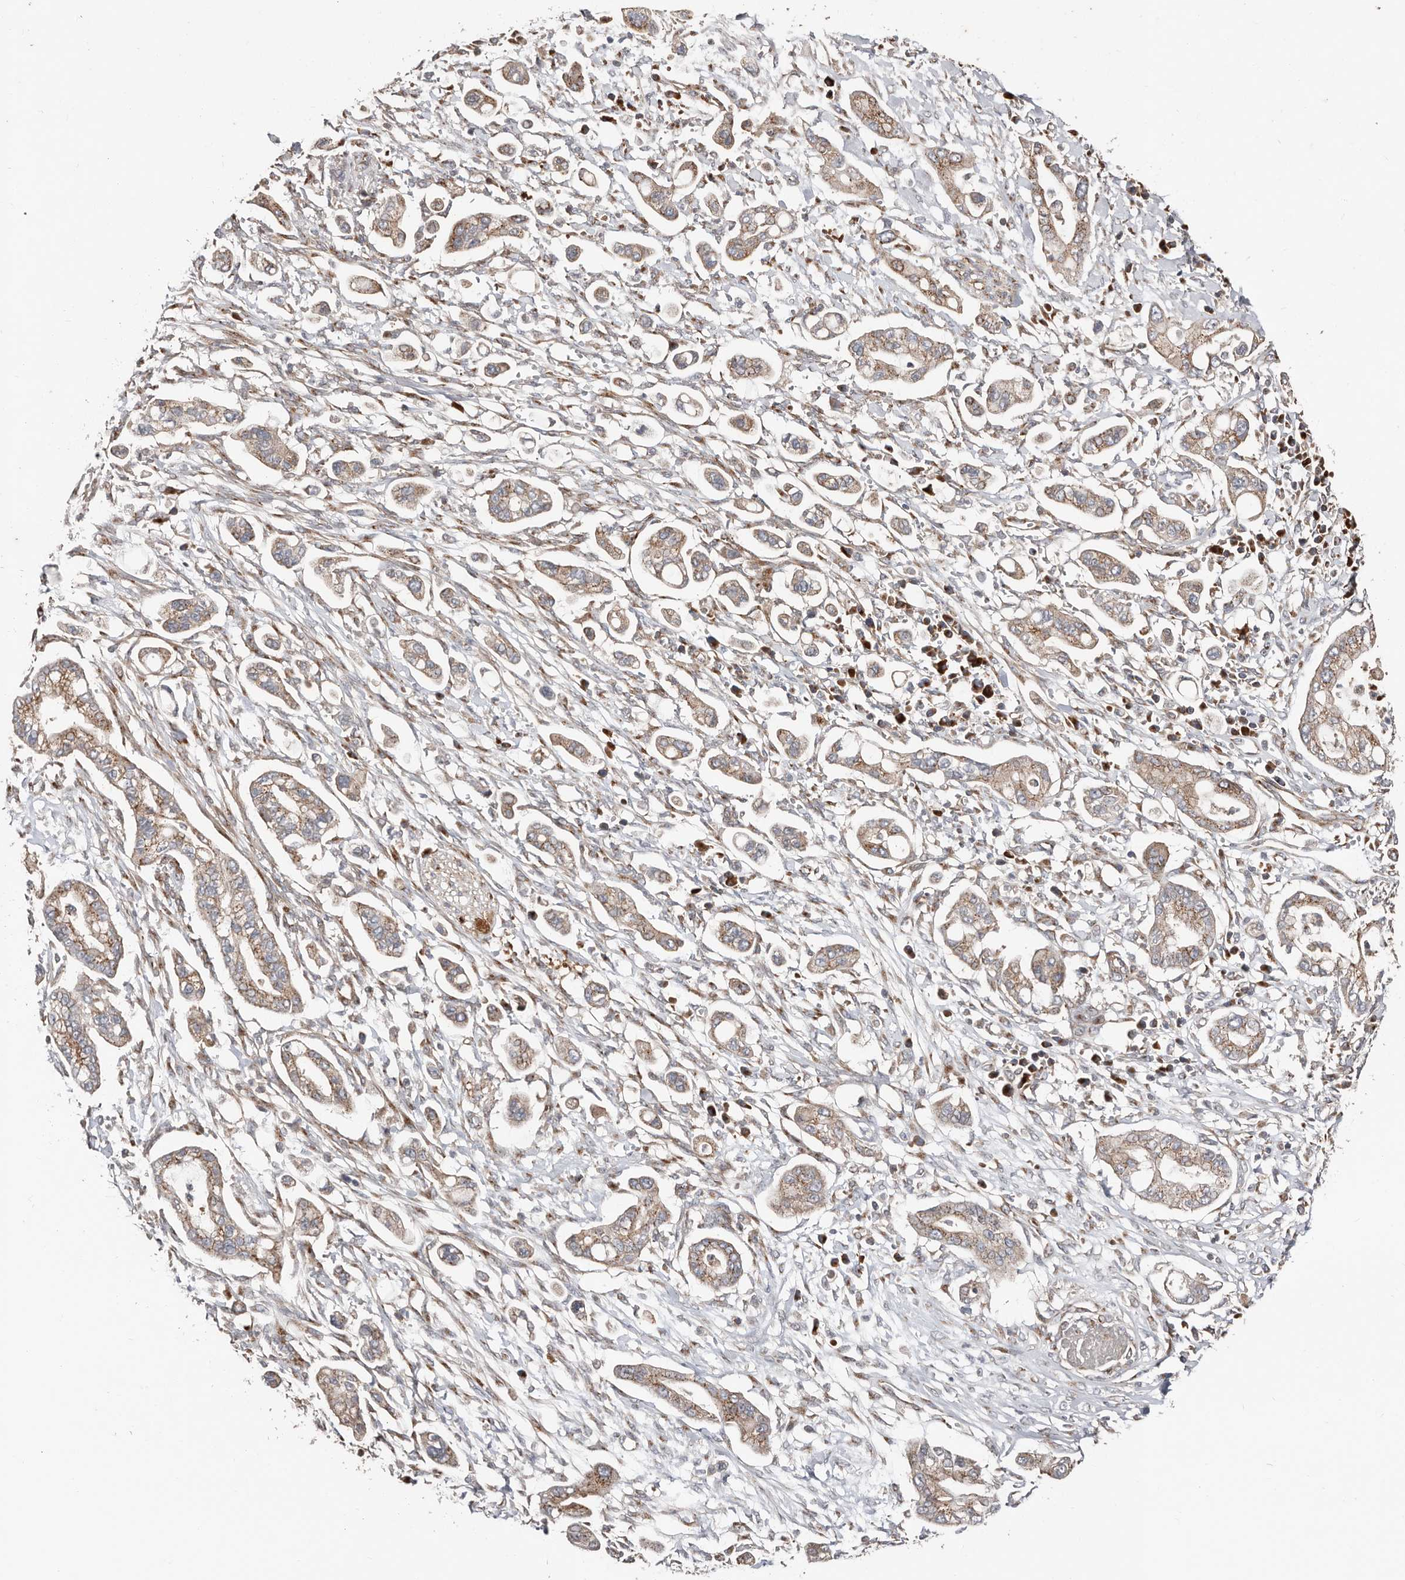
{"staining": {"intensity": "moderate", "quantity": ">75%", "location": "cytoplasmic/membranous"}, "tissue": "pancreatic cancer", "cell_type": "Tumor cells", "image_type": "cancer", "snomed": [{"axis": "morphology", "description": "Adenocarcinoma, NOS"}, {"axis": "topography", "description": "Pancreas"}], "caption": "A medium amount of moderate cytoplasmic/membranous staining is seen in approximately >75% of tumor cells in pancreatic cancer (adenocarcinoma) tissue. (Stains: DAB in brown, nuclei in blue, Microscopy: brightfield microscopy at high magnification).", "gene": "COG1", "patient": {"sex": "male", "age": 68}}